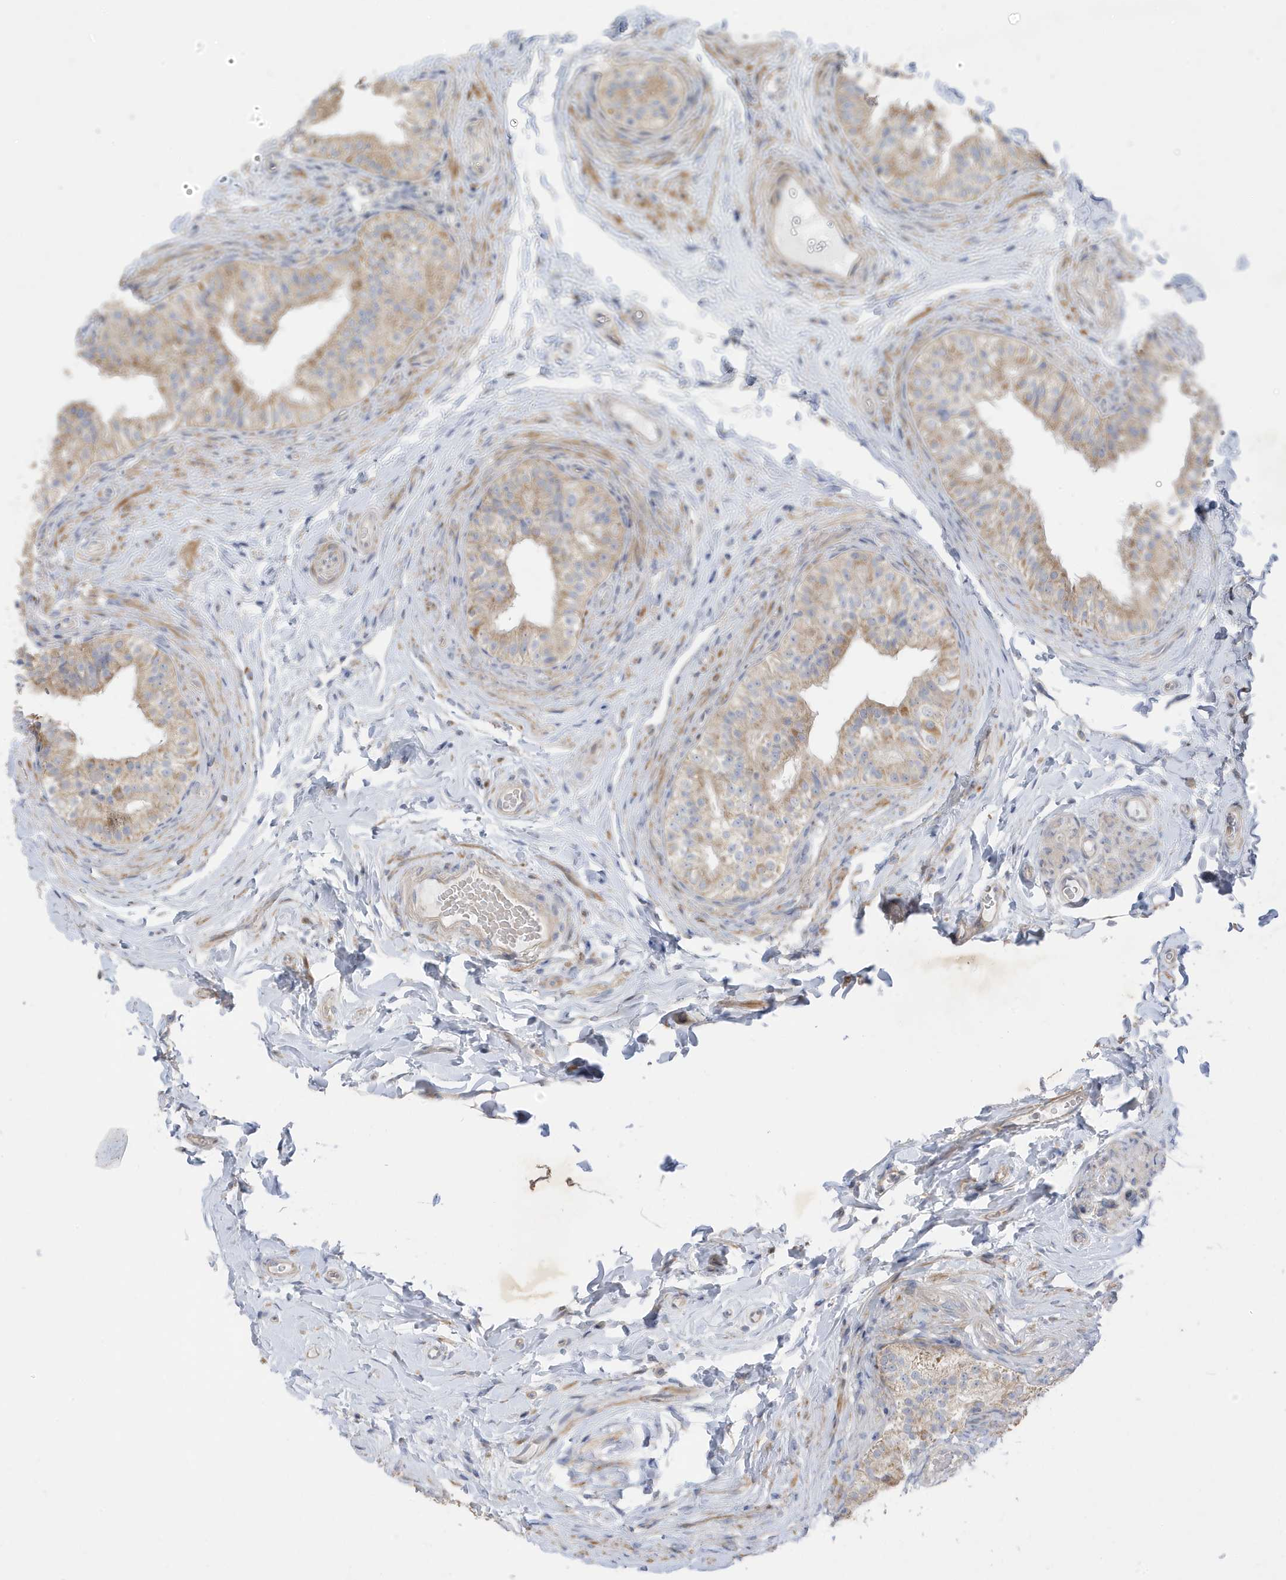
{"staining": {"intensity": "weak", "quantity": "25%-75%", "location": "cytoplasmic/membranous"}, "tissue": "epididymis", "cell_type": "Glandular cells", "image_type": "normal", "snomed": [{"axis": "morphology", "description": "Normal tissue, NOS"}, {"axis": "topography", "description": "Epididymis"}], "caption": "IHC image of benign epididymis stained for a protein (brown), which reveals low levels of weak cytoplasmic/membranous expression in about 25%-75% of glandular cells.", "gene": "ATP13A5", "patient": {"sex": "male", "age": 49}}